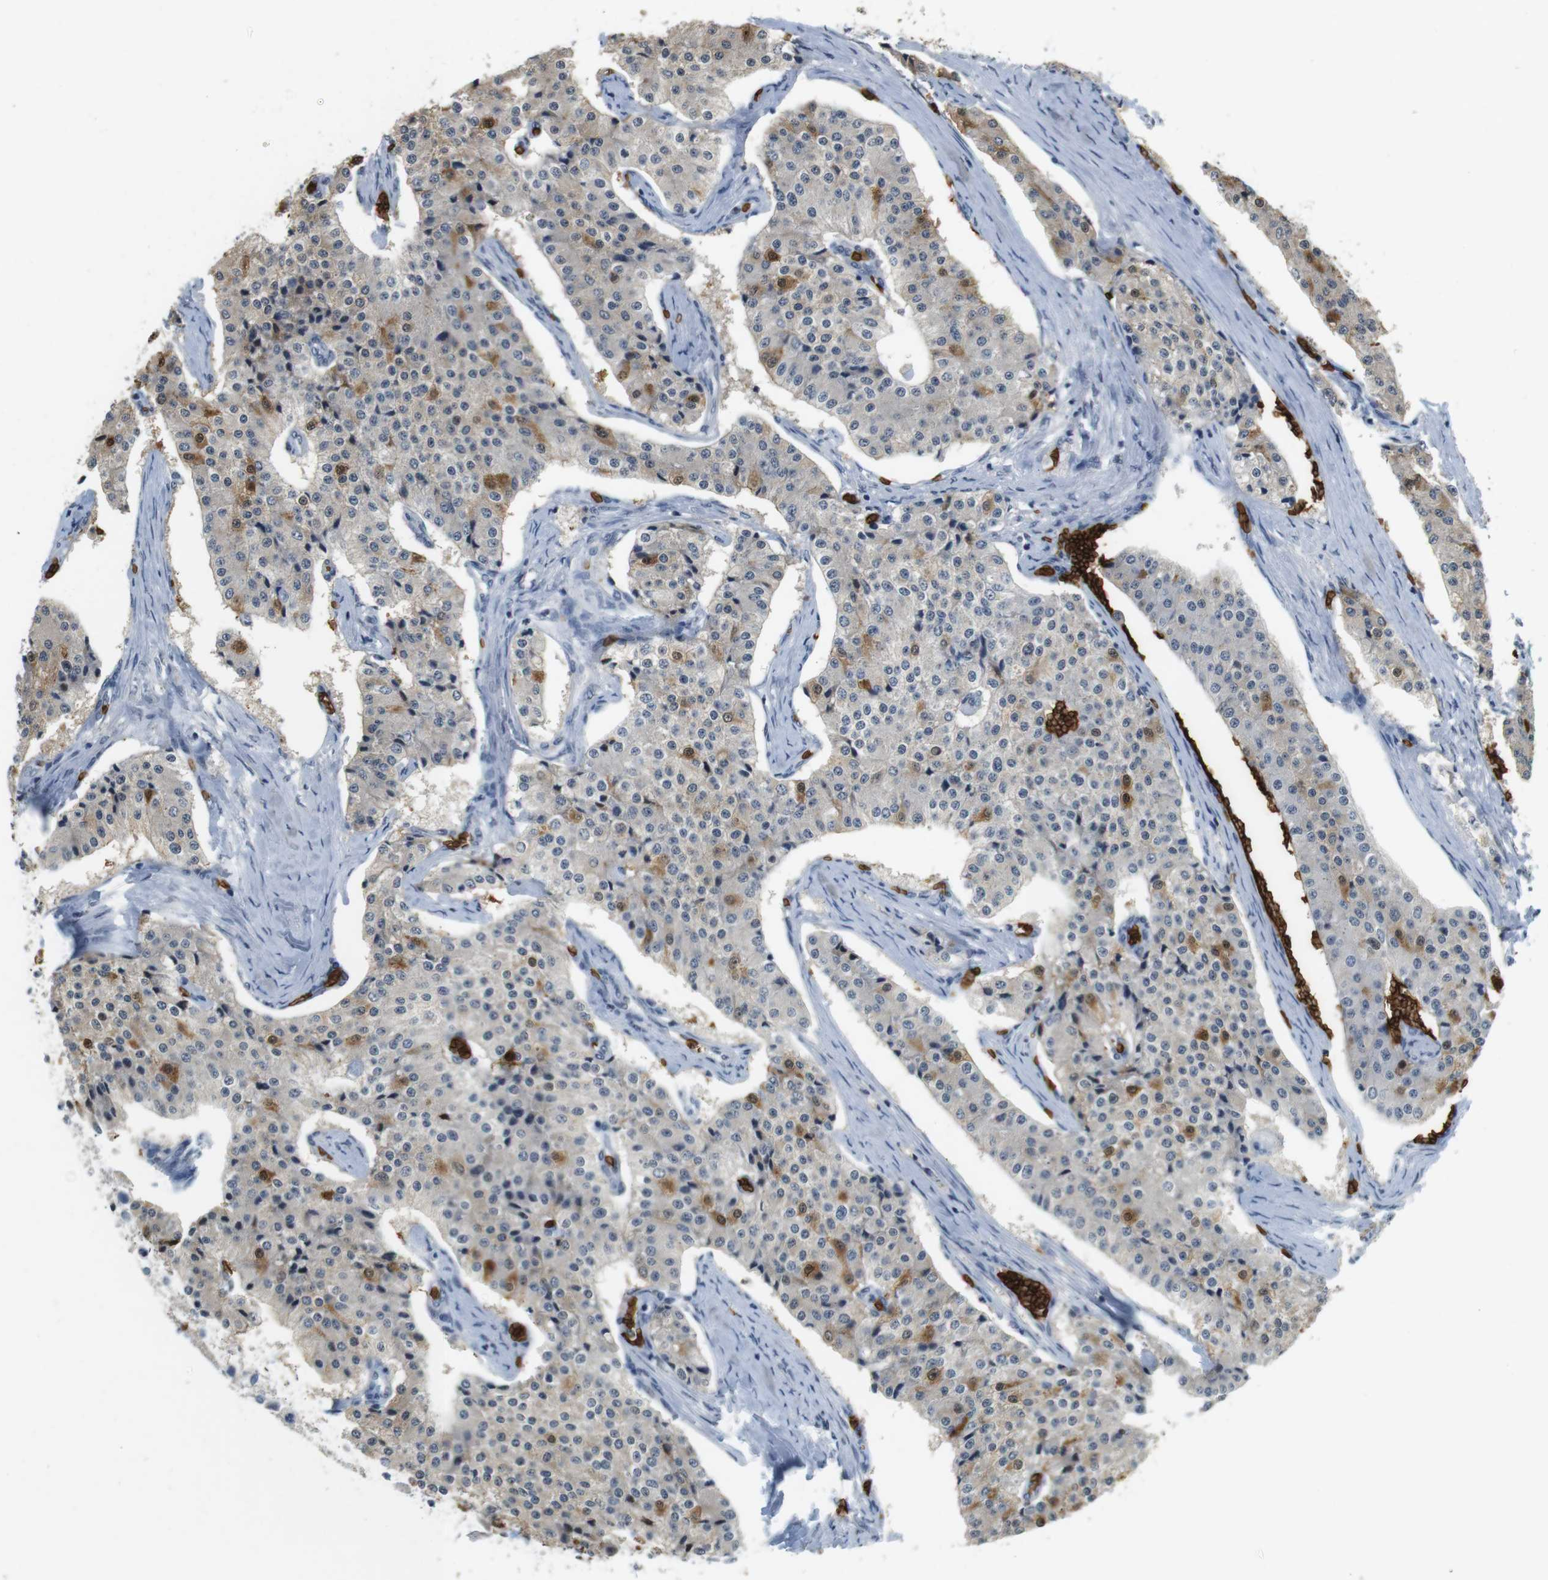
{"staining": {"intensity": "moderate", "quantity": "<25%", "location": "cytoplasmic/membranous,nuclear"}, "tissue": "carcinoid", "cell_type": "Tumor cells", "image_type": "cancer", "snomed": [{"axis": "morphology", "description": "Carcinoid, malignant, NOS"}, {"axis": "topography", "description": "Colon"}], "caption": "Human carcinoid (malignant) stained with a brown dye reveals moderate cytoplasmic/membranous and nuclear positive positivity in approximately <25% of tumor cells.", "gene": "SLC4A1", "patient": {"sex": "female", "age": 52}}